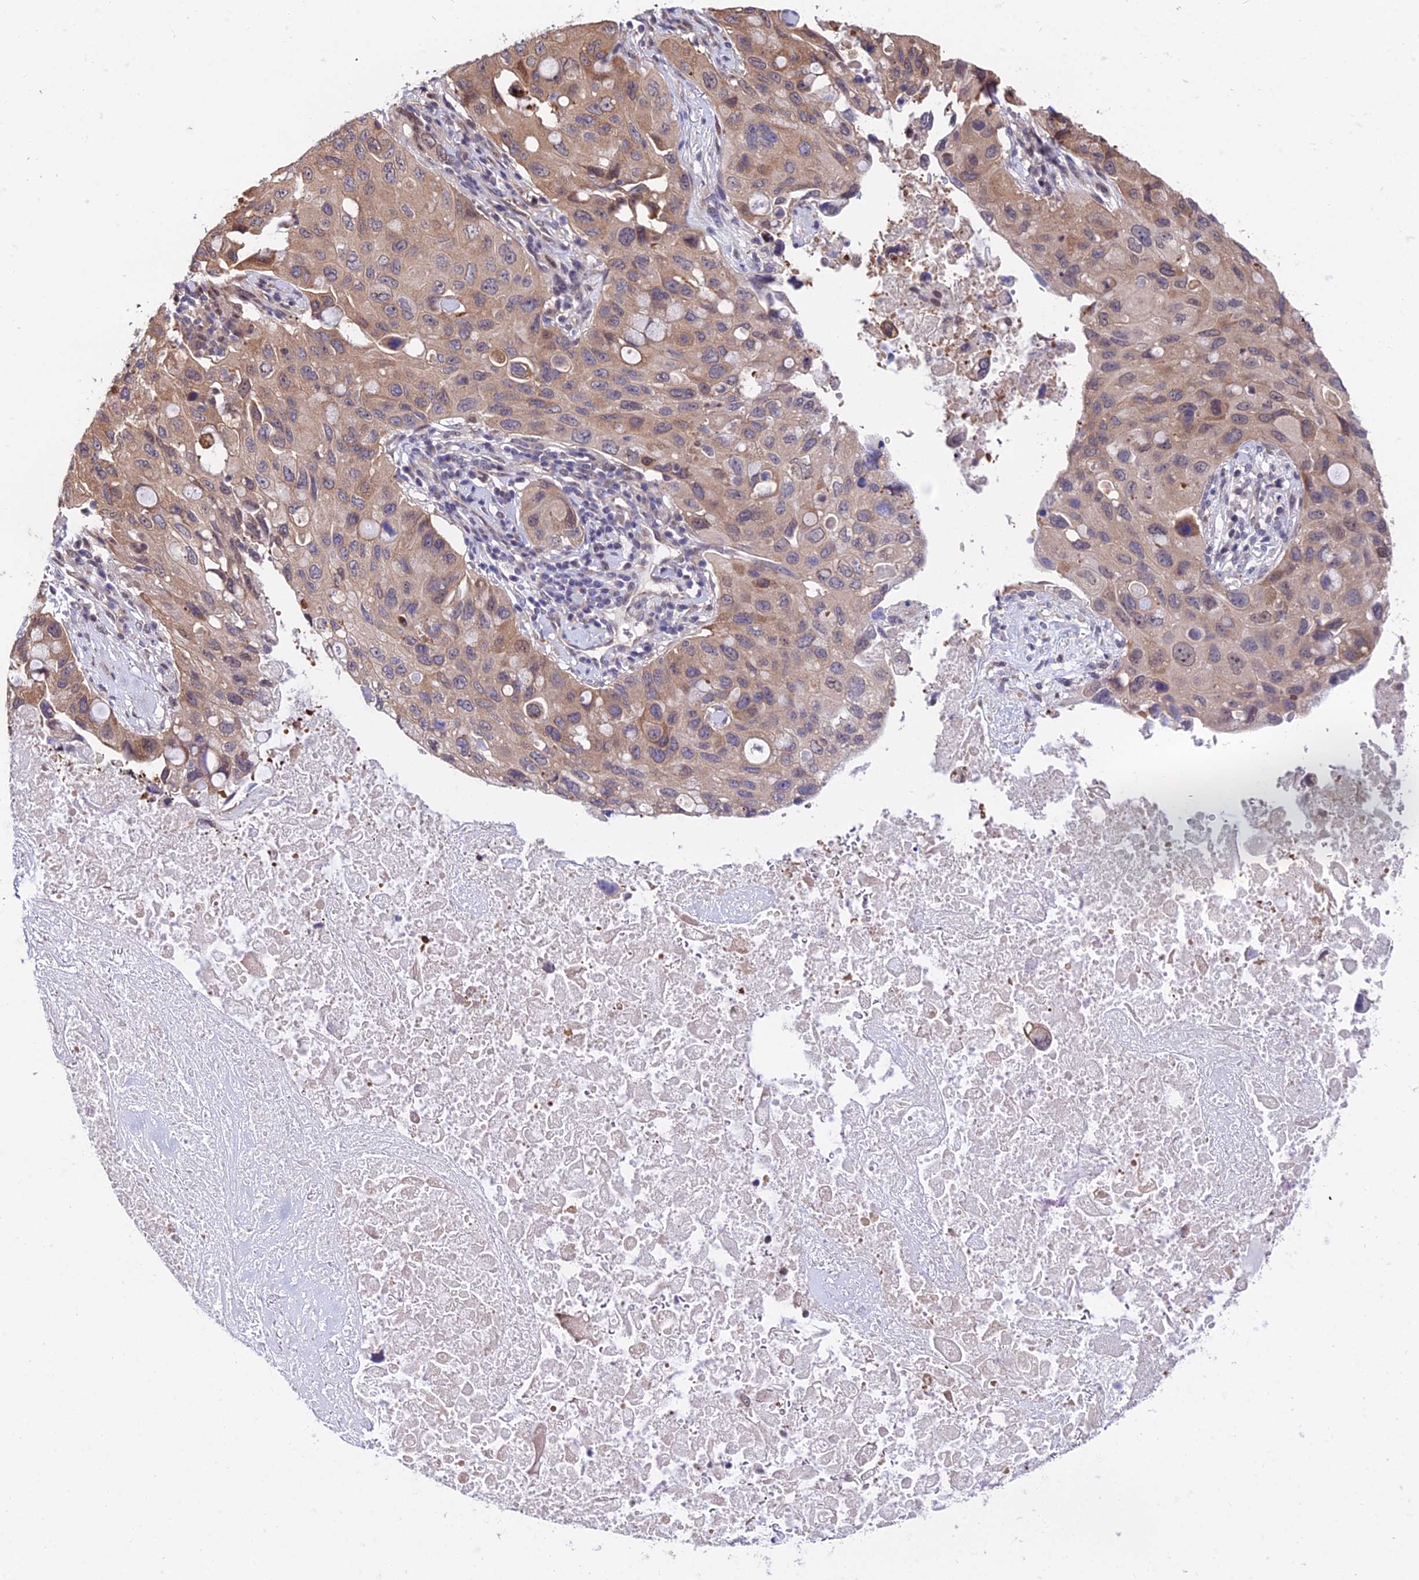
{"staining": {"intensity": "moderate", "quantity": "25%-75%", "location": "cytoplasmic/membranous,nuclear"}, "tissue": "lung cancer", "cell_type": "Tumor cells", "image_type": "cancer", "snomed": [{"axis": "morphology", "description": "Squamous cell carcinoma, NOS"}, {"axis": "topography", "description": "Lung"}], "caption": "This is an image of IHC staining of squamous cell carcinoma (lung), which shows moderate expression in the cytoplasmic/membranous and nuclear of tumor cells.", "gene": "INPP4A", "patient": {"sex": "female", "age": 73}}